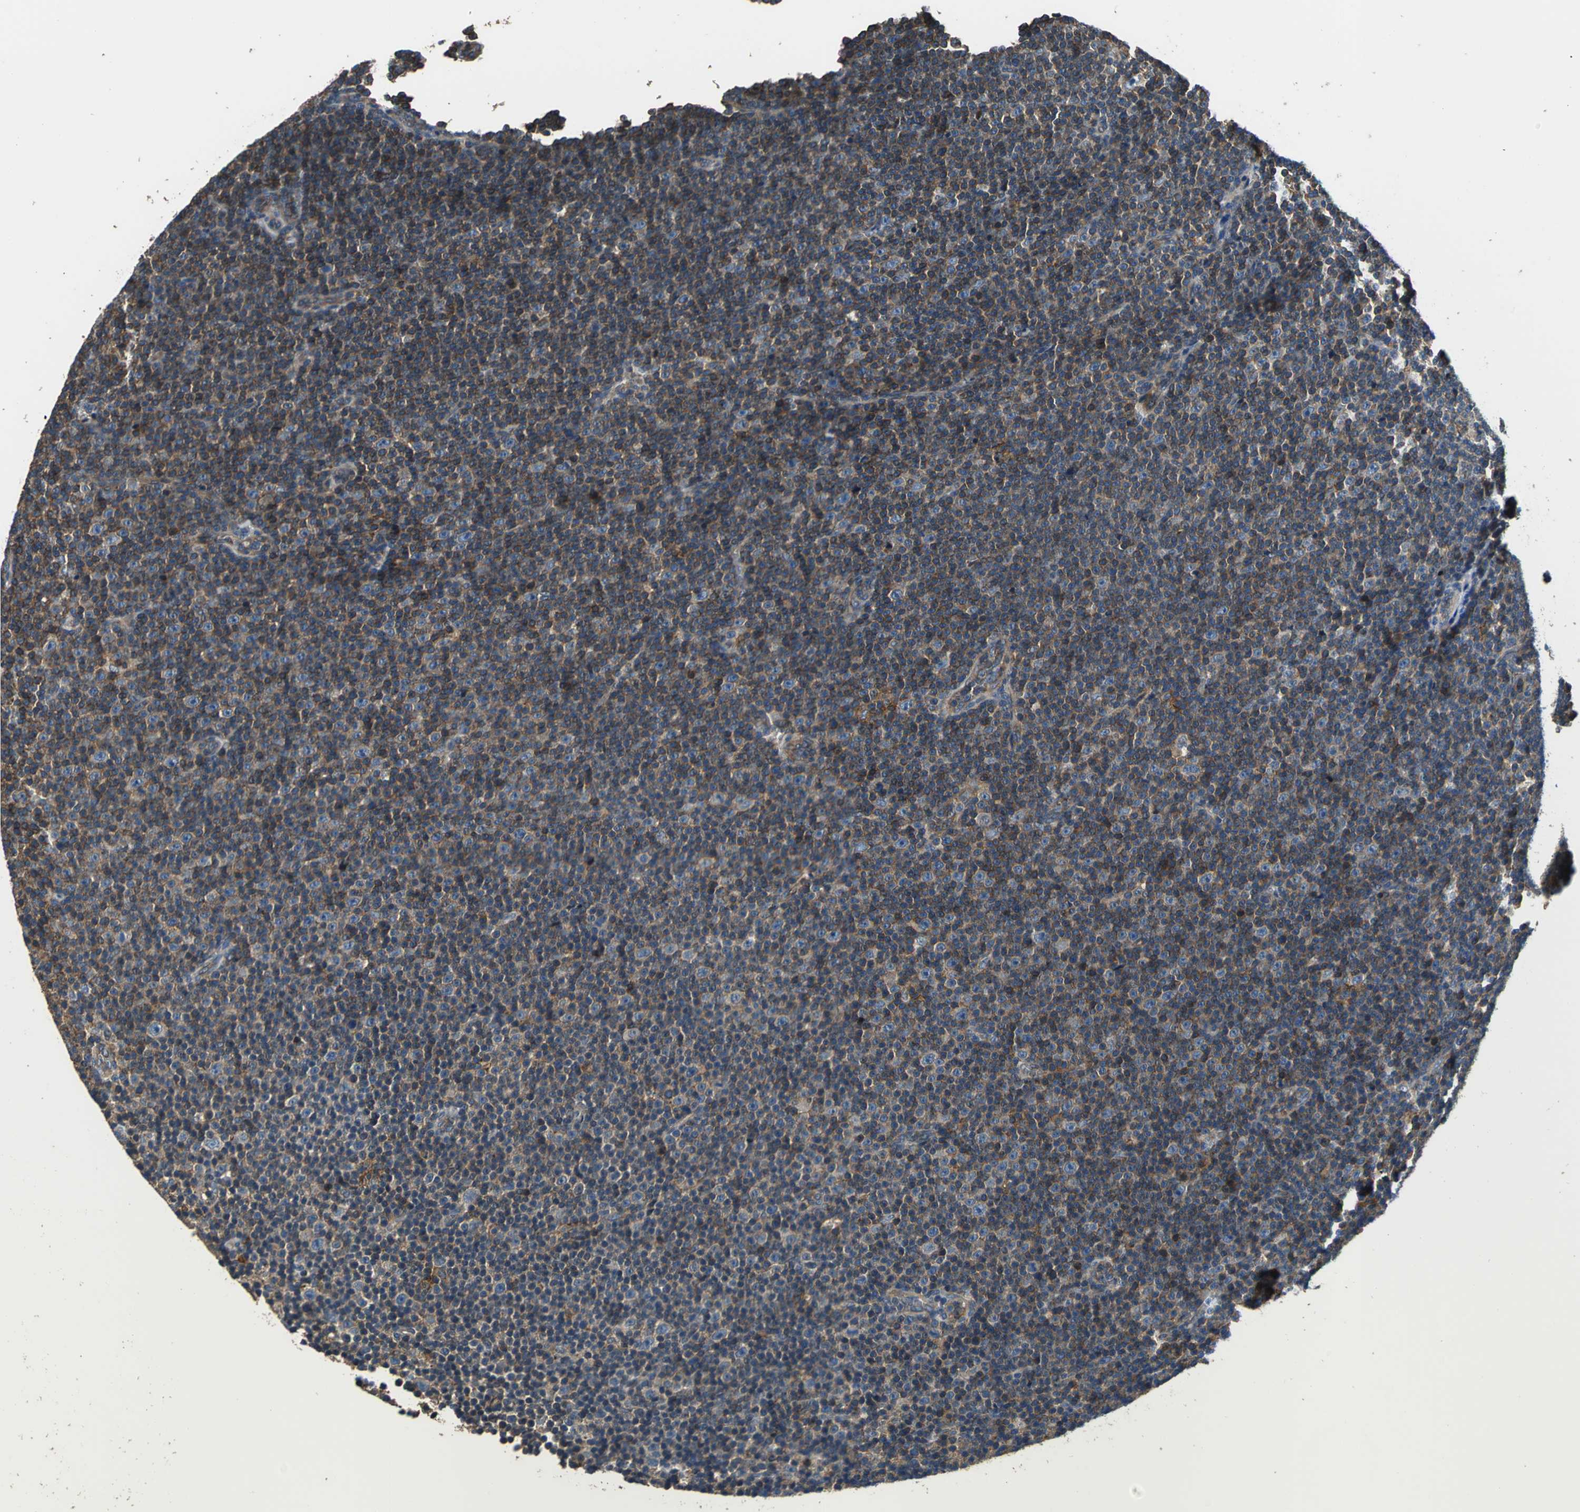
{"staining": {"intensity": "strong", "quantity": ">75%", "location": "cytoplasmic/membranous"}, "tissue": "lymphoma", "cell_type": "Tumor cells", "image_type": "cancer", "snomed": [{"axis": "morphology", "description": "Malignant lymphoma, non-Hodgkin's type, Low grade"}, {"axis": "topography", "description": "Lymph node"}], "caption": "This photomicrograph exhibits malignant lymphoma, non-Hodgkin's type (low-grade) stained with immunohistochemistry (IHC) to label a protein in brown. The cytoplasmic/membranous of tumor cells show strong positivity for the protein. Nuclei are counter-stained blue.", "gene": "PARVA", "patient": {"sex": "female", "age": 67}}